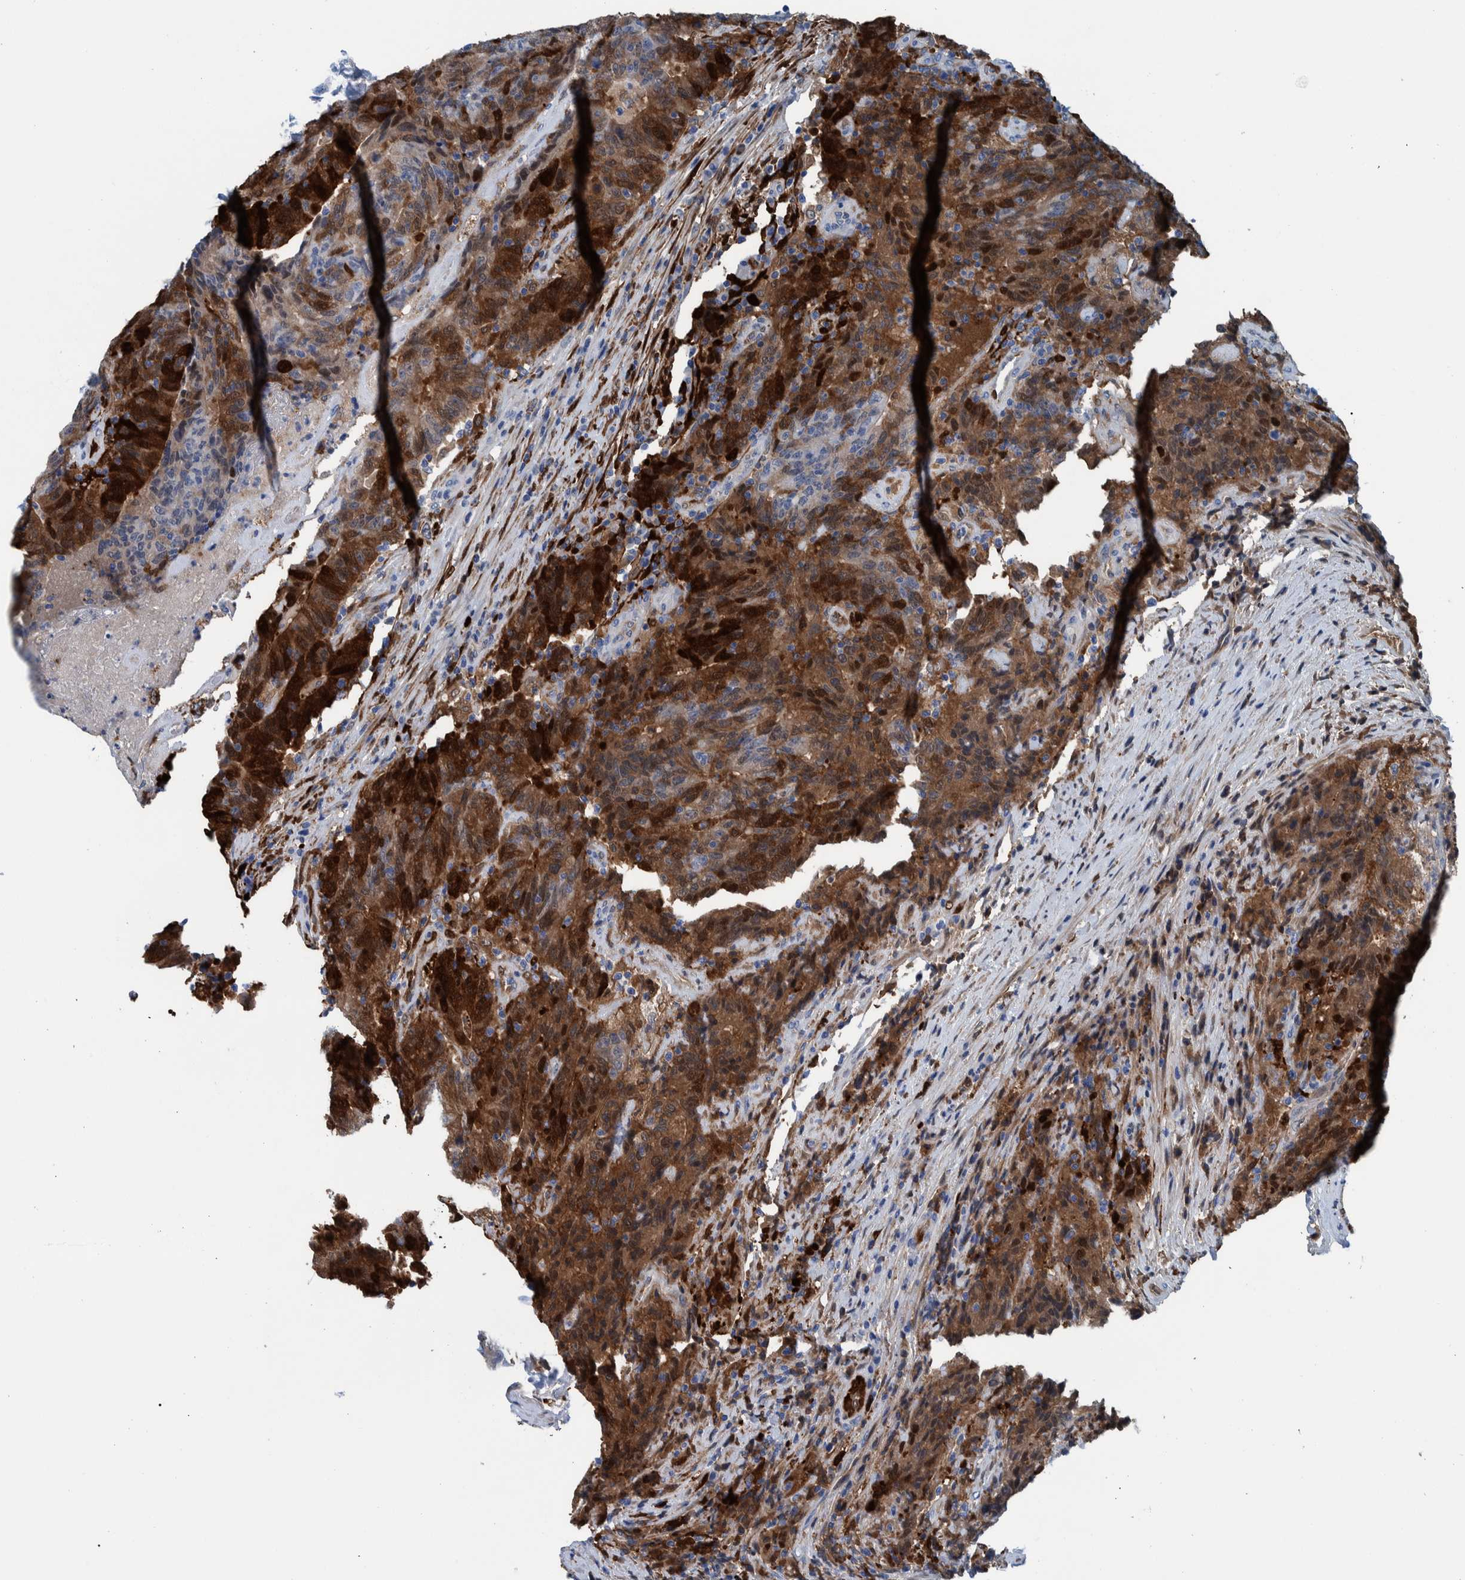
{"staining": {"intensity": "strong", "quantity": ">75%", "location": "cytoplasmic/membranous"}, "tissue": "colorectal cancer", "cell_type": "Tumor cells", "image_type": "cancer", "snomed": [{"axis": "morphology", "description": "Normal tissue, NOS"}, {"axis": "morphology", "description": "Adenocarcinoma, NOS"}, {"axis": "topography", "description": "Colon"}], "caption": "Approximately >75% of tumor cells in human colorectal cancer reveal strong cytoplasmic/membranous protein positivity as visualized by brown immunohistochemical staining.", "gene": "IDO1", "patient": {"sex": "female", "age": 75}}